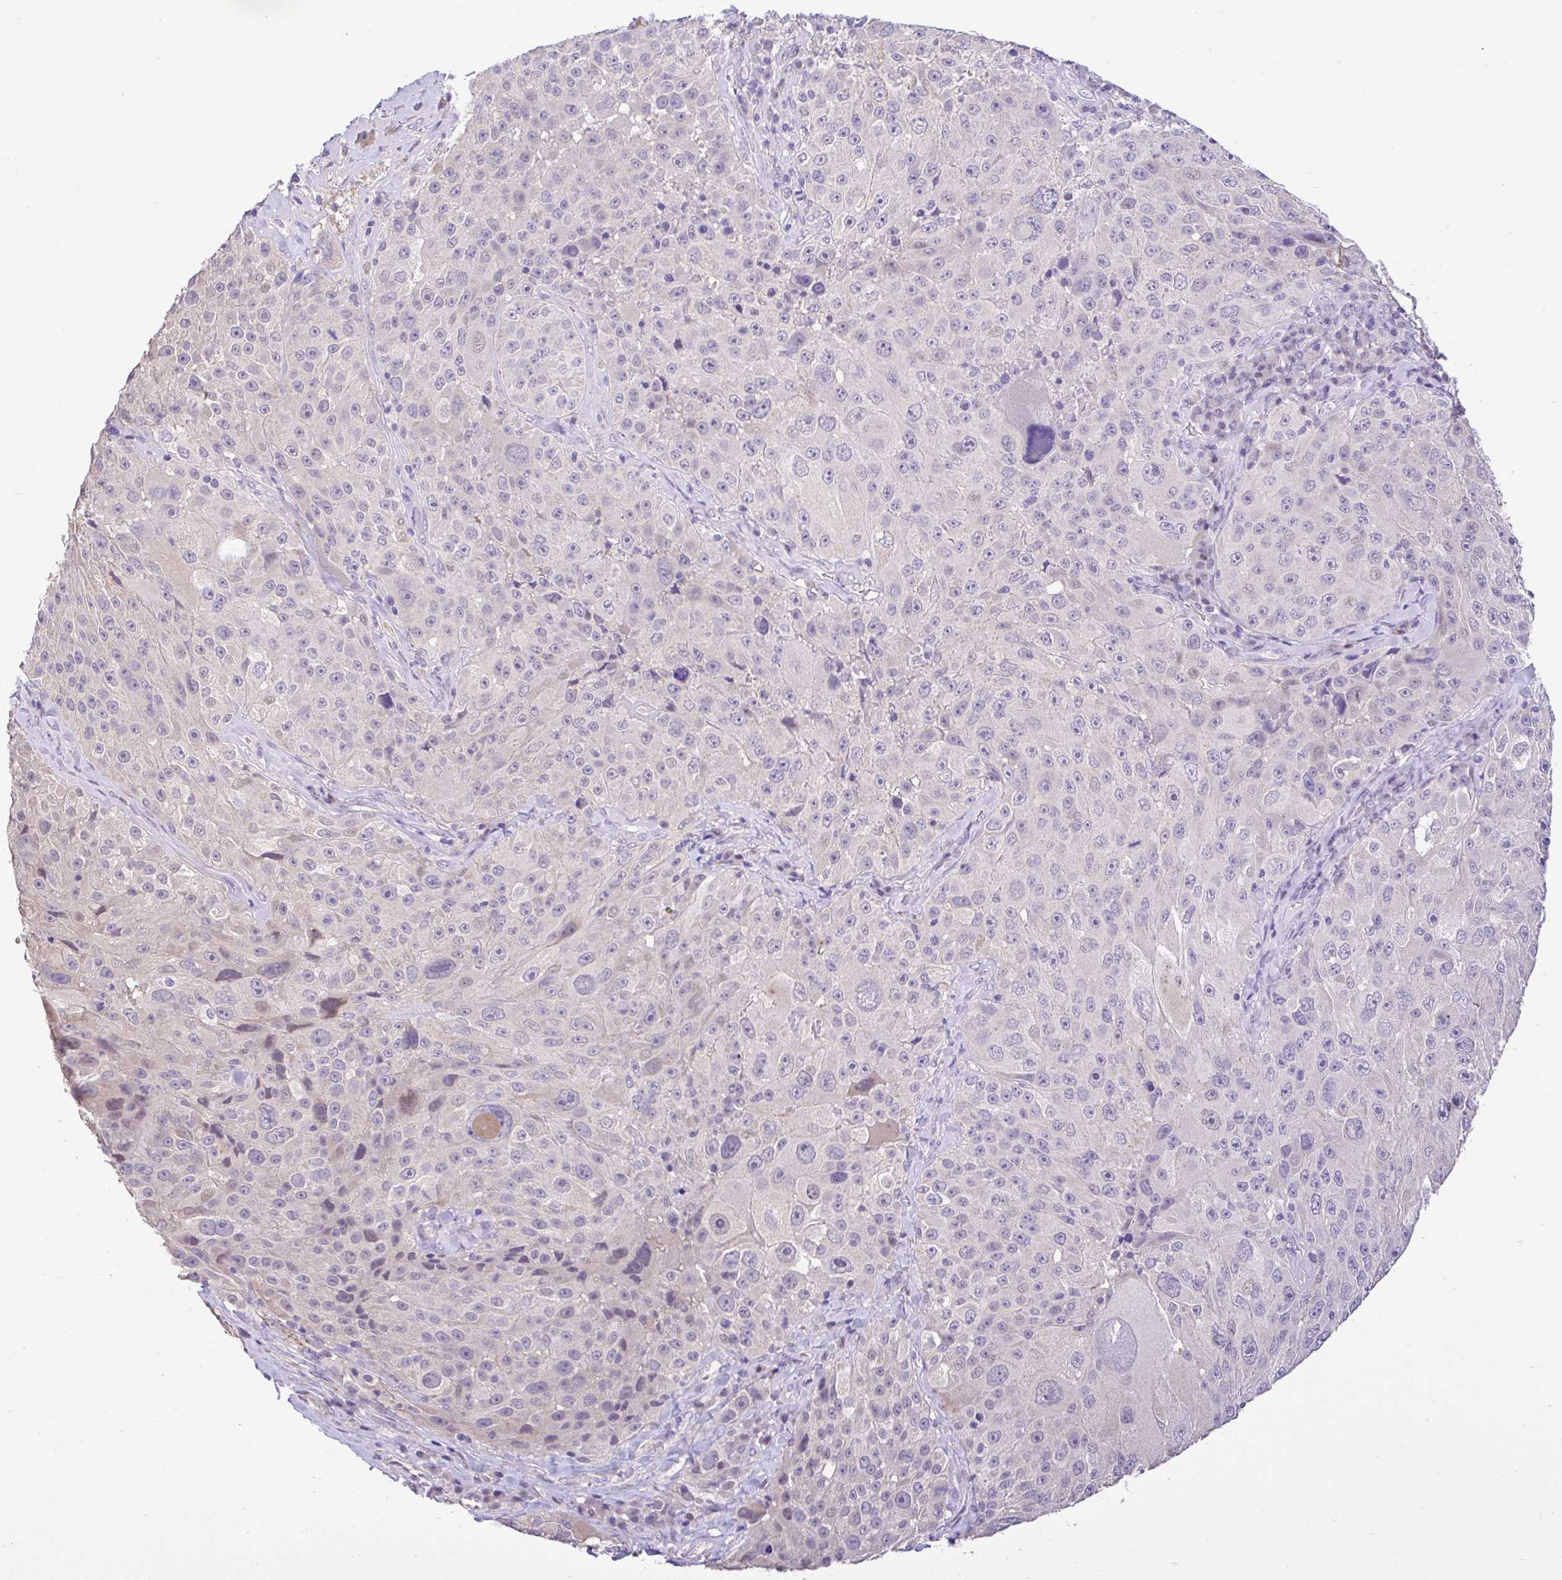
{"staining": {"intensity": "negative", "quantity": "none", "location": "none"}, "tissue": "melanoma", "cell_type": "Tumor cells", "image_type": "cancer", "snomed": [{"axis": "morphology", "description": "Malignant melanoma, Metastatic site"}, {"axis": "topography", "description": "Lymph node"}], "caption": "A histopathology image of human melanoma is negative for staining in tumor cells.", "gene": "CTU1", "patient": {"sex": "male", "age": 62}}